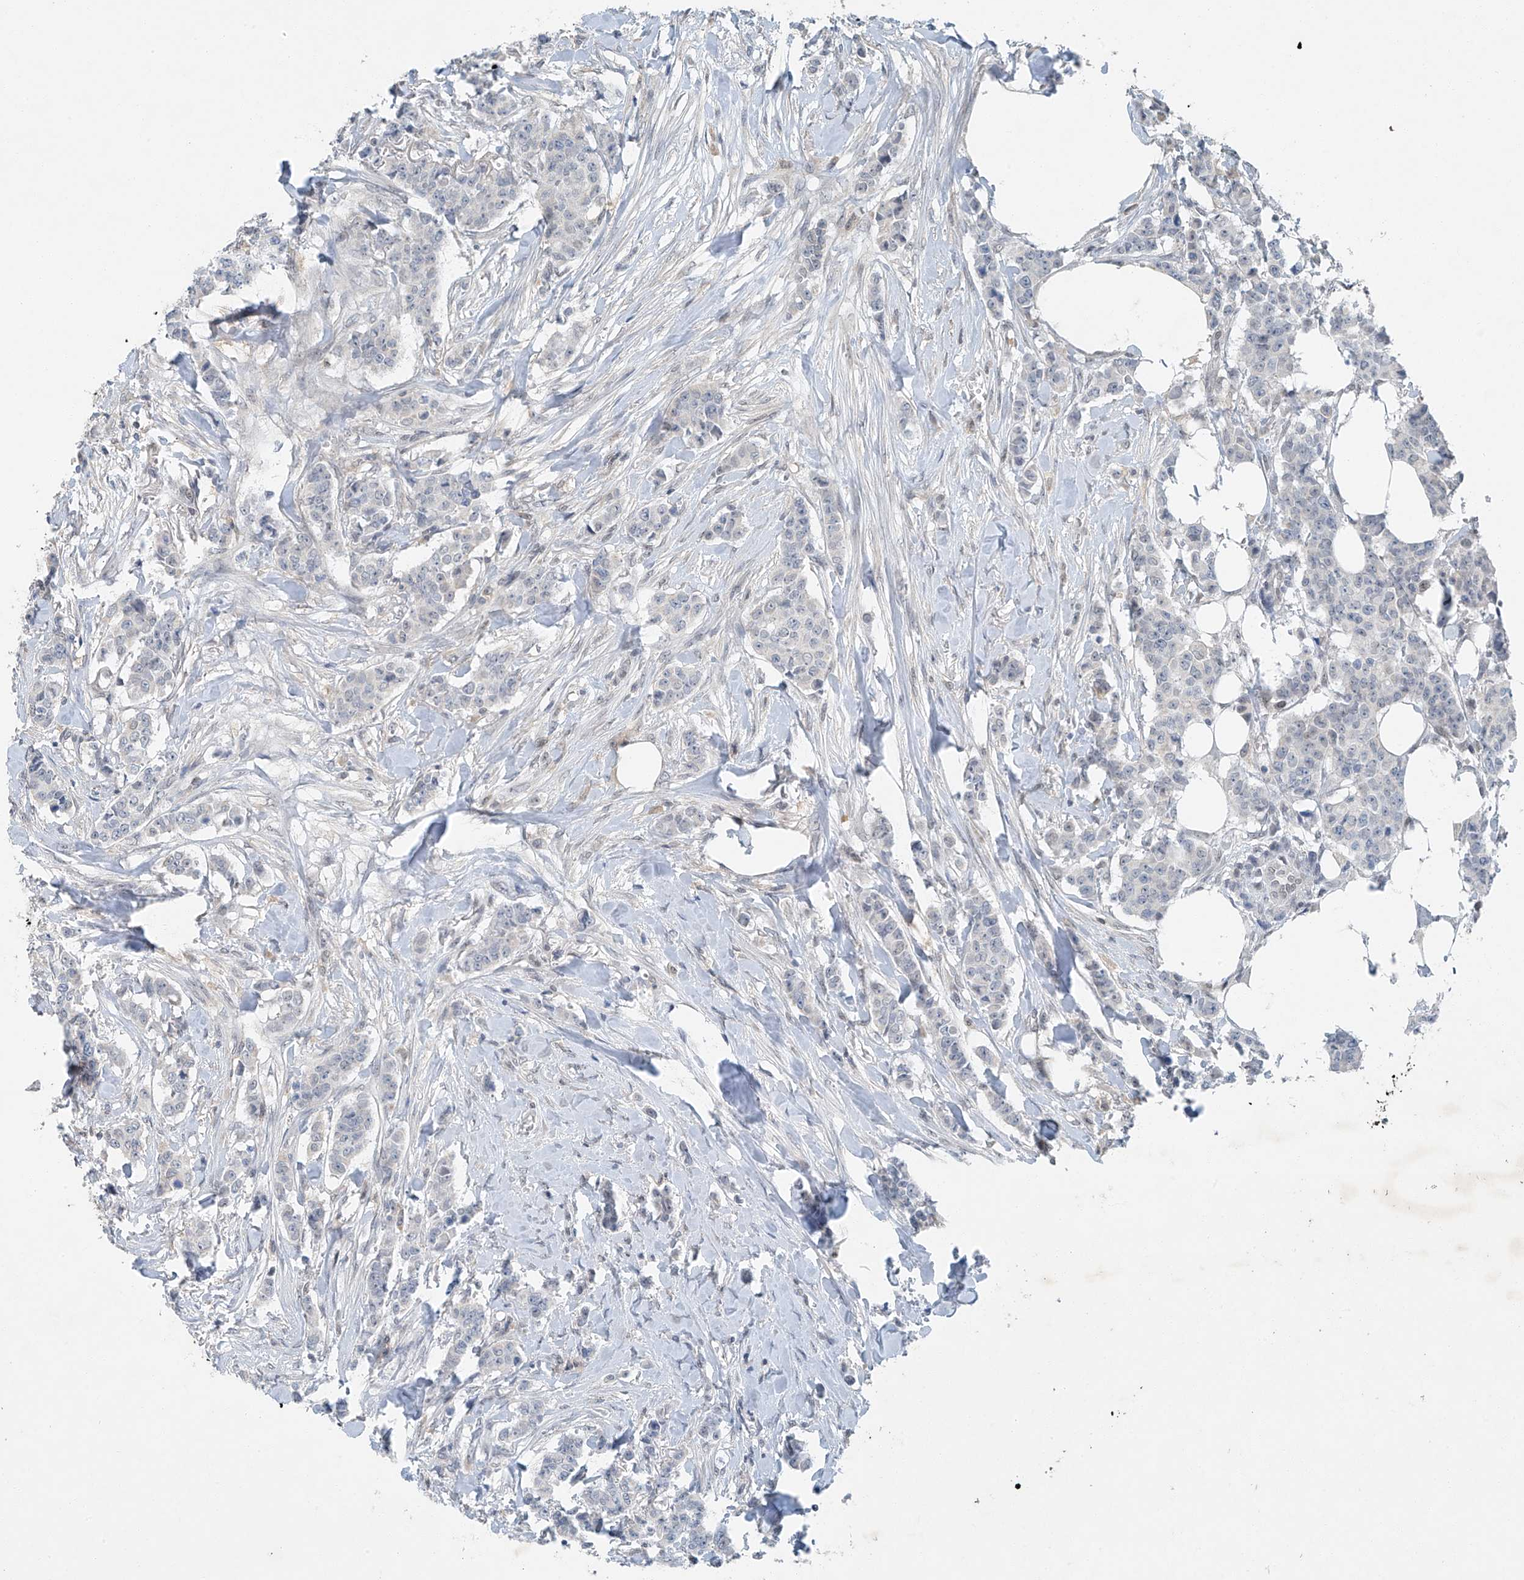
{"staining": {"intensity": "negative", "quantity": "none", "location": "none"}, "tissue": "breast cancer", "cell_type": "Tumor cells", "image_type": "cancer", "snomed": [{"axis": "morphology", "description": "Duct carcinoma"}, {"axis": "topography", "description": "Breast"}], "caption": "IHC of breast invasive ductal carcinoma exhibits no staining in tumor cells.", "gene": "TAF8", "patient": {"sex": "female", "age": 40}}